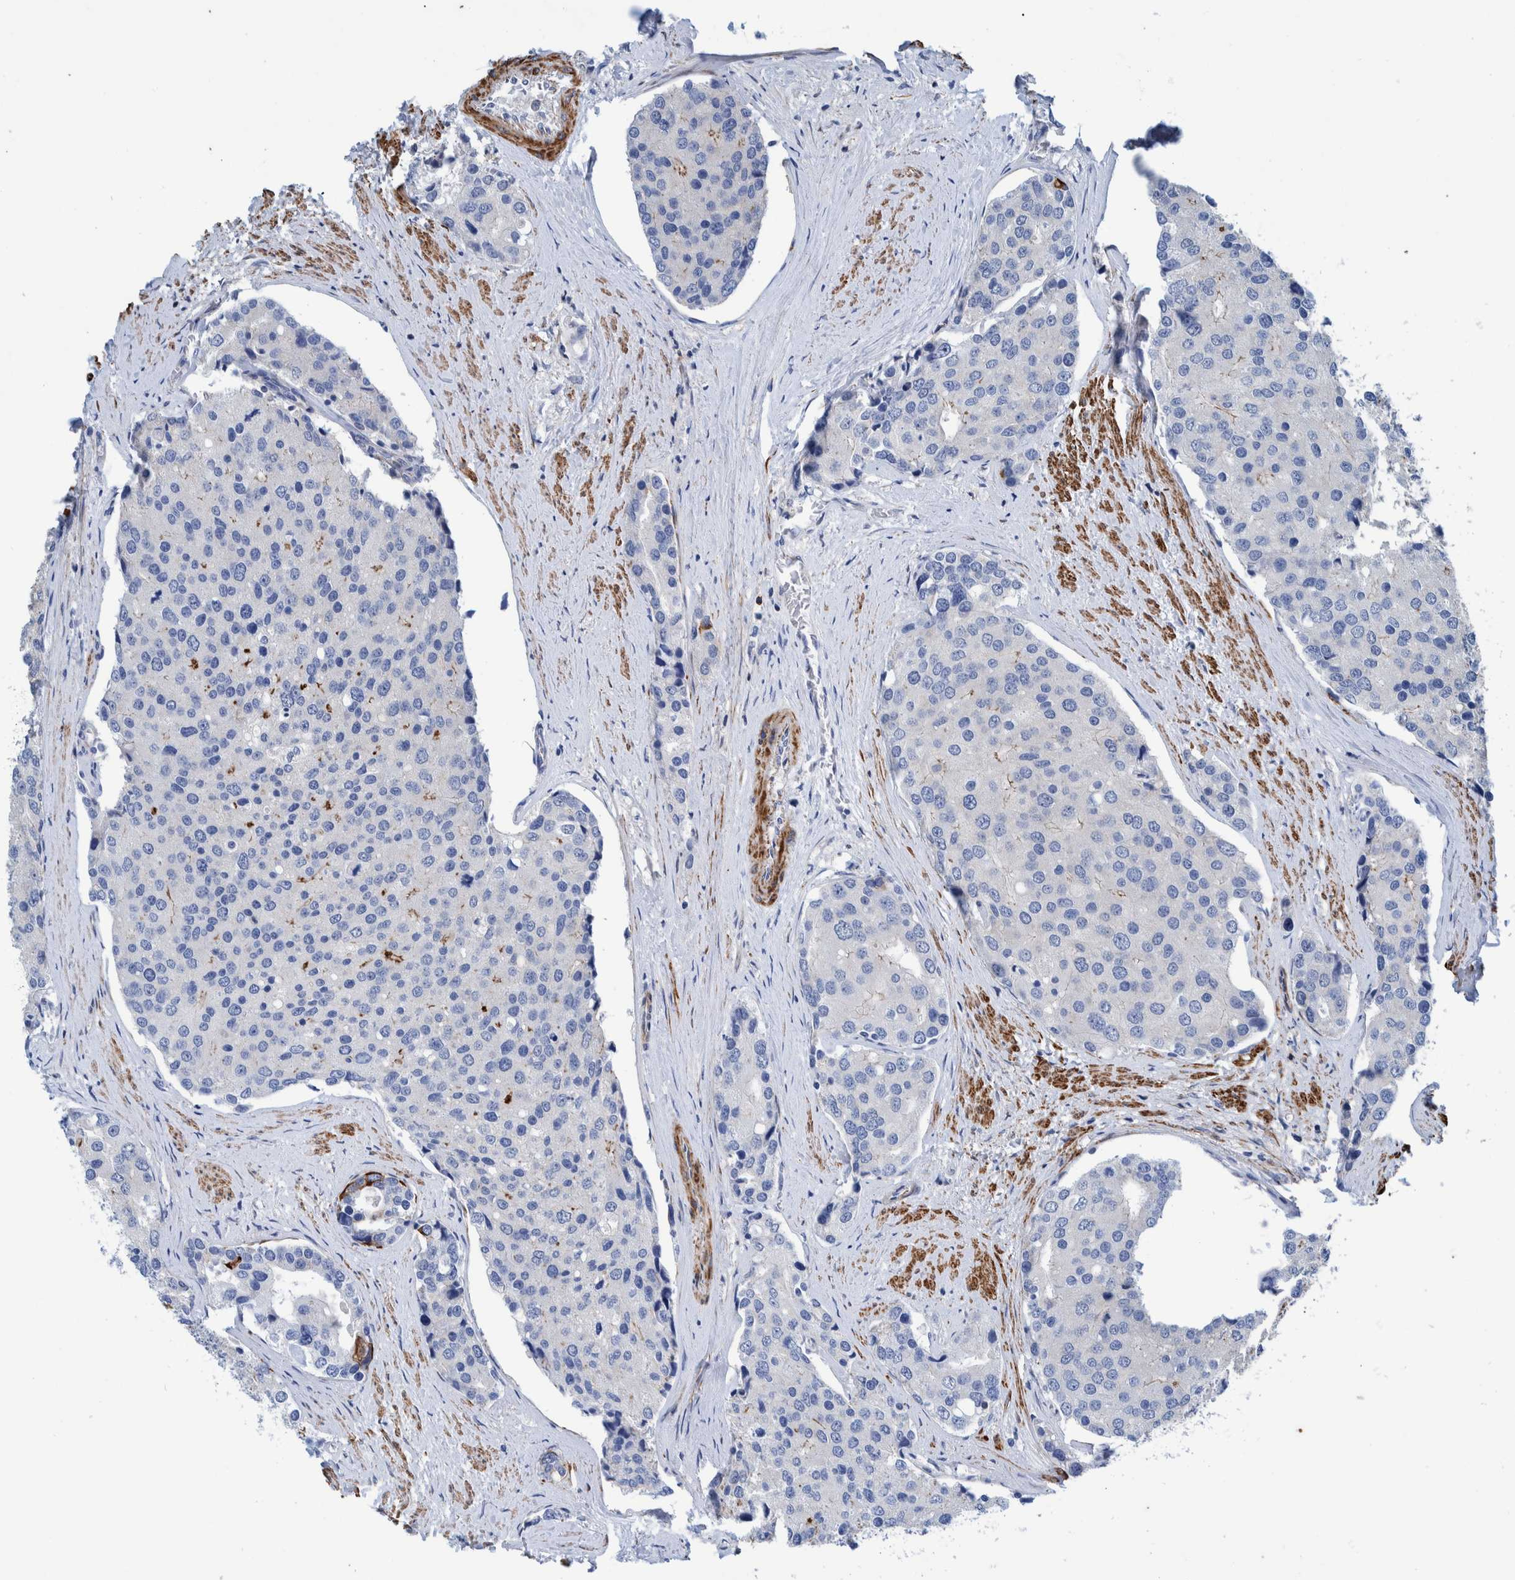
{"staining": {"intensity": "negative", "quantity": "none", "location": "none"}, "tissue": "prostate cancer", "cell_type": "Tumor cells", "image_type": "cancer", "snomed": [{"axis": "morphology", "description": "Adenocarcinoma, High grade"}, {"axis": "topography", "description": "Prostate"}], "caption": "DAB (3,3'-diaminobenzidine) immunohistochemical staining of prostate cancer (high-grade adenocarcinoma) exhibits no significant staining in tumor cells. (Brightfield microscopy of DAB (3,3'-diaminobenzidine) immunohistochemistry (IHC) at high magnification).", "gene": "MKS1", "patient": {"sex": "male", "age": 50}}